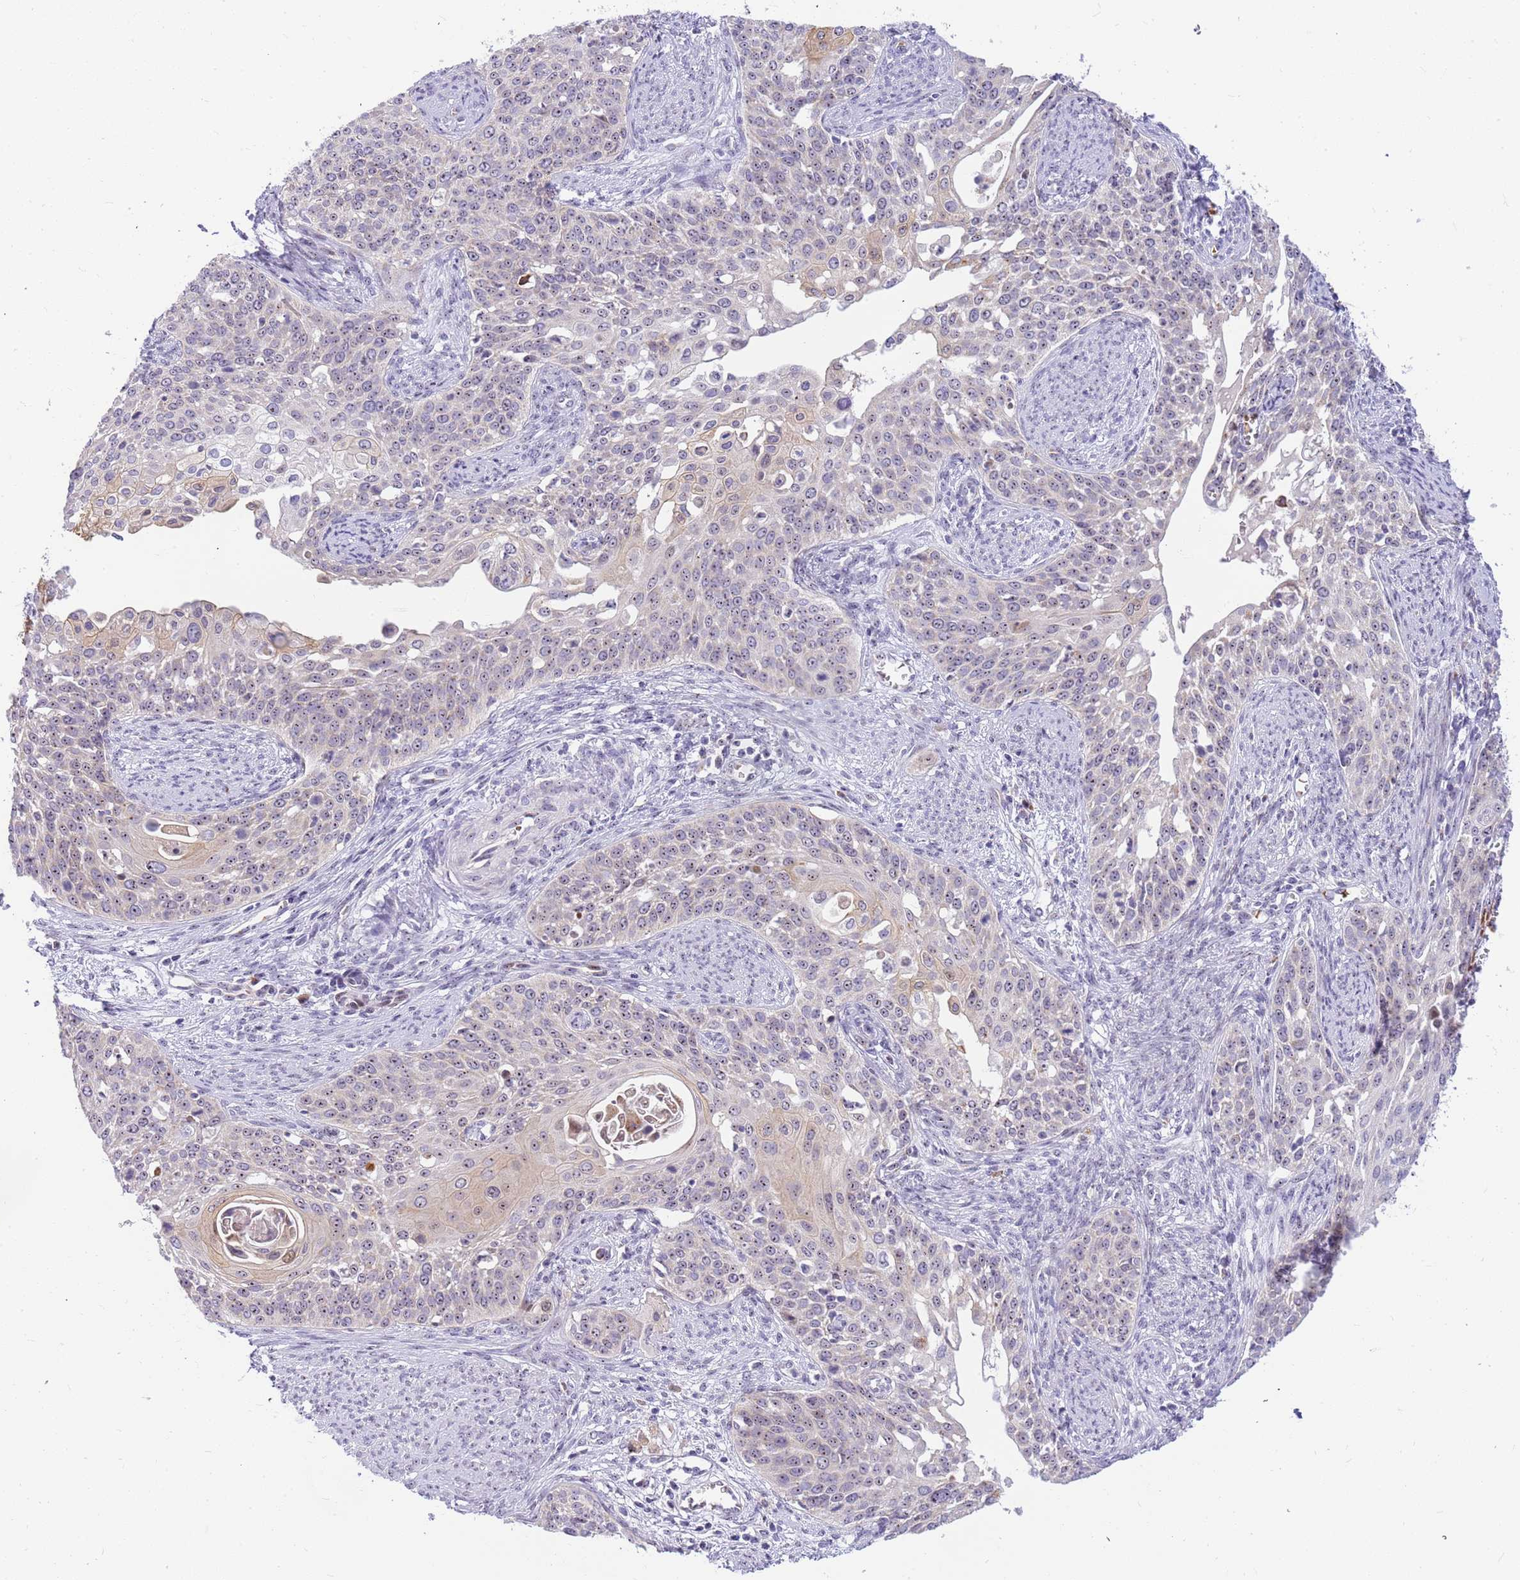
{"staining": {"intensity": "weak", "quantity": "25%-75%", "location": "nuclear"}, "tissue": "cervical cancer", "cell_type": "Tumor cells", "image_type": "cancer", "snomed": [{"axis": "morphology", "description": "Squamous cell carcinoma, NOS"}, {"axis": "topography", "description": "Cervix"}], "caption": "Human squamous cell carcinoma (cervical) stained with a brown dye shows weak nuclear positive positivity in approximately 25%-75% of tumor cells.", "gene": "DNAJA3", "patient": {"sex": "female", "age": 44}}